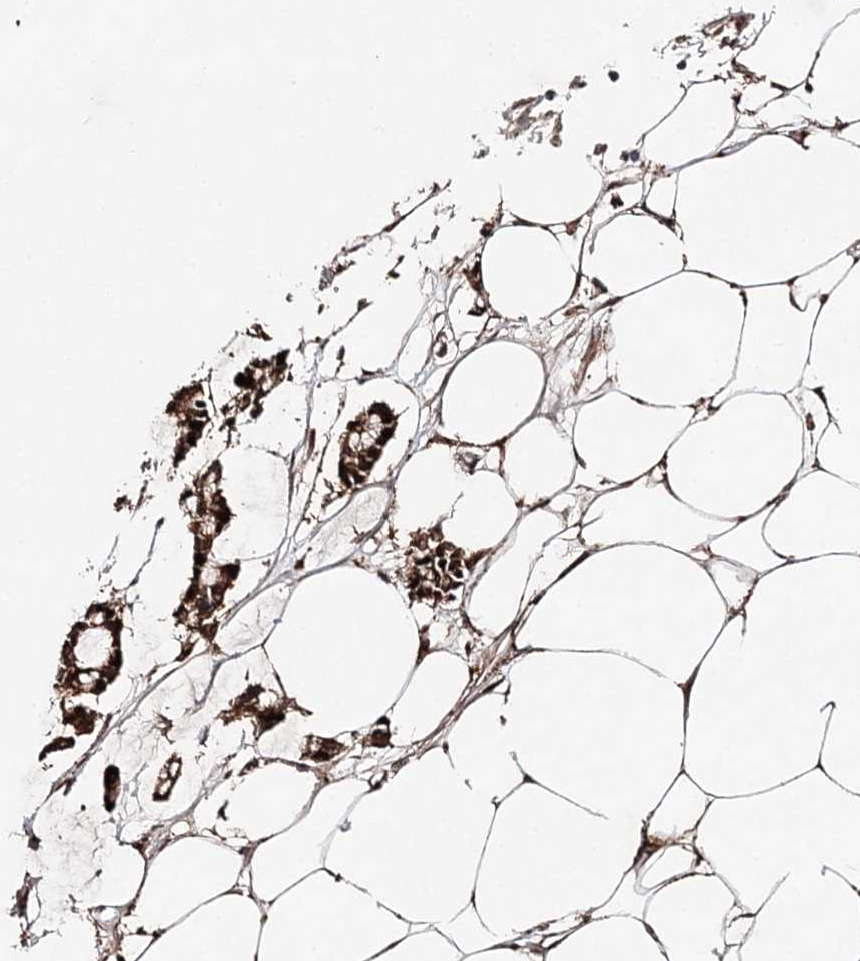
{"staining": {"intensity": "strong", "quantity": "25%-75%", "location": "cytoplasmic/membranous"}, "tissue": "adipose tissue", "cell_type": "Adipocytes", "image_type": "normal", "snomed": [{"axis": "morphology", "description": "Normal tissue, NOS"}, {"axis": "morphology", "description": "Adenocarcinoma, NOS"}, {"axis": "topography", "description": "Colon"}, {"axis": "topography", "description": "Peripheral nerve tissue"}], "caption": "A high amount of strong cytoplasmic/membranous staining is present in about 25%-75% of adipocytes in benign adipose tissue.", "gene": "NIF3L1", "patient": {"sex": "male", "age": 14}}